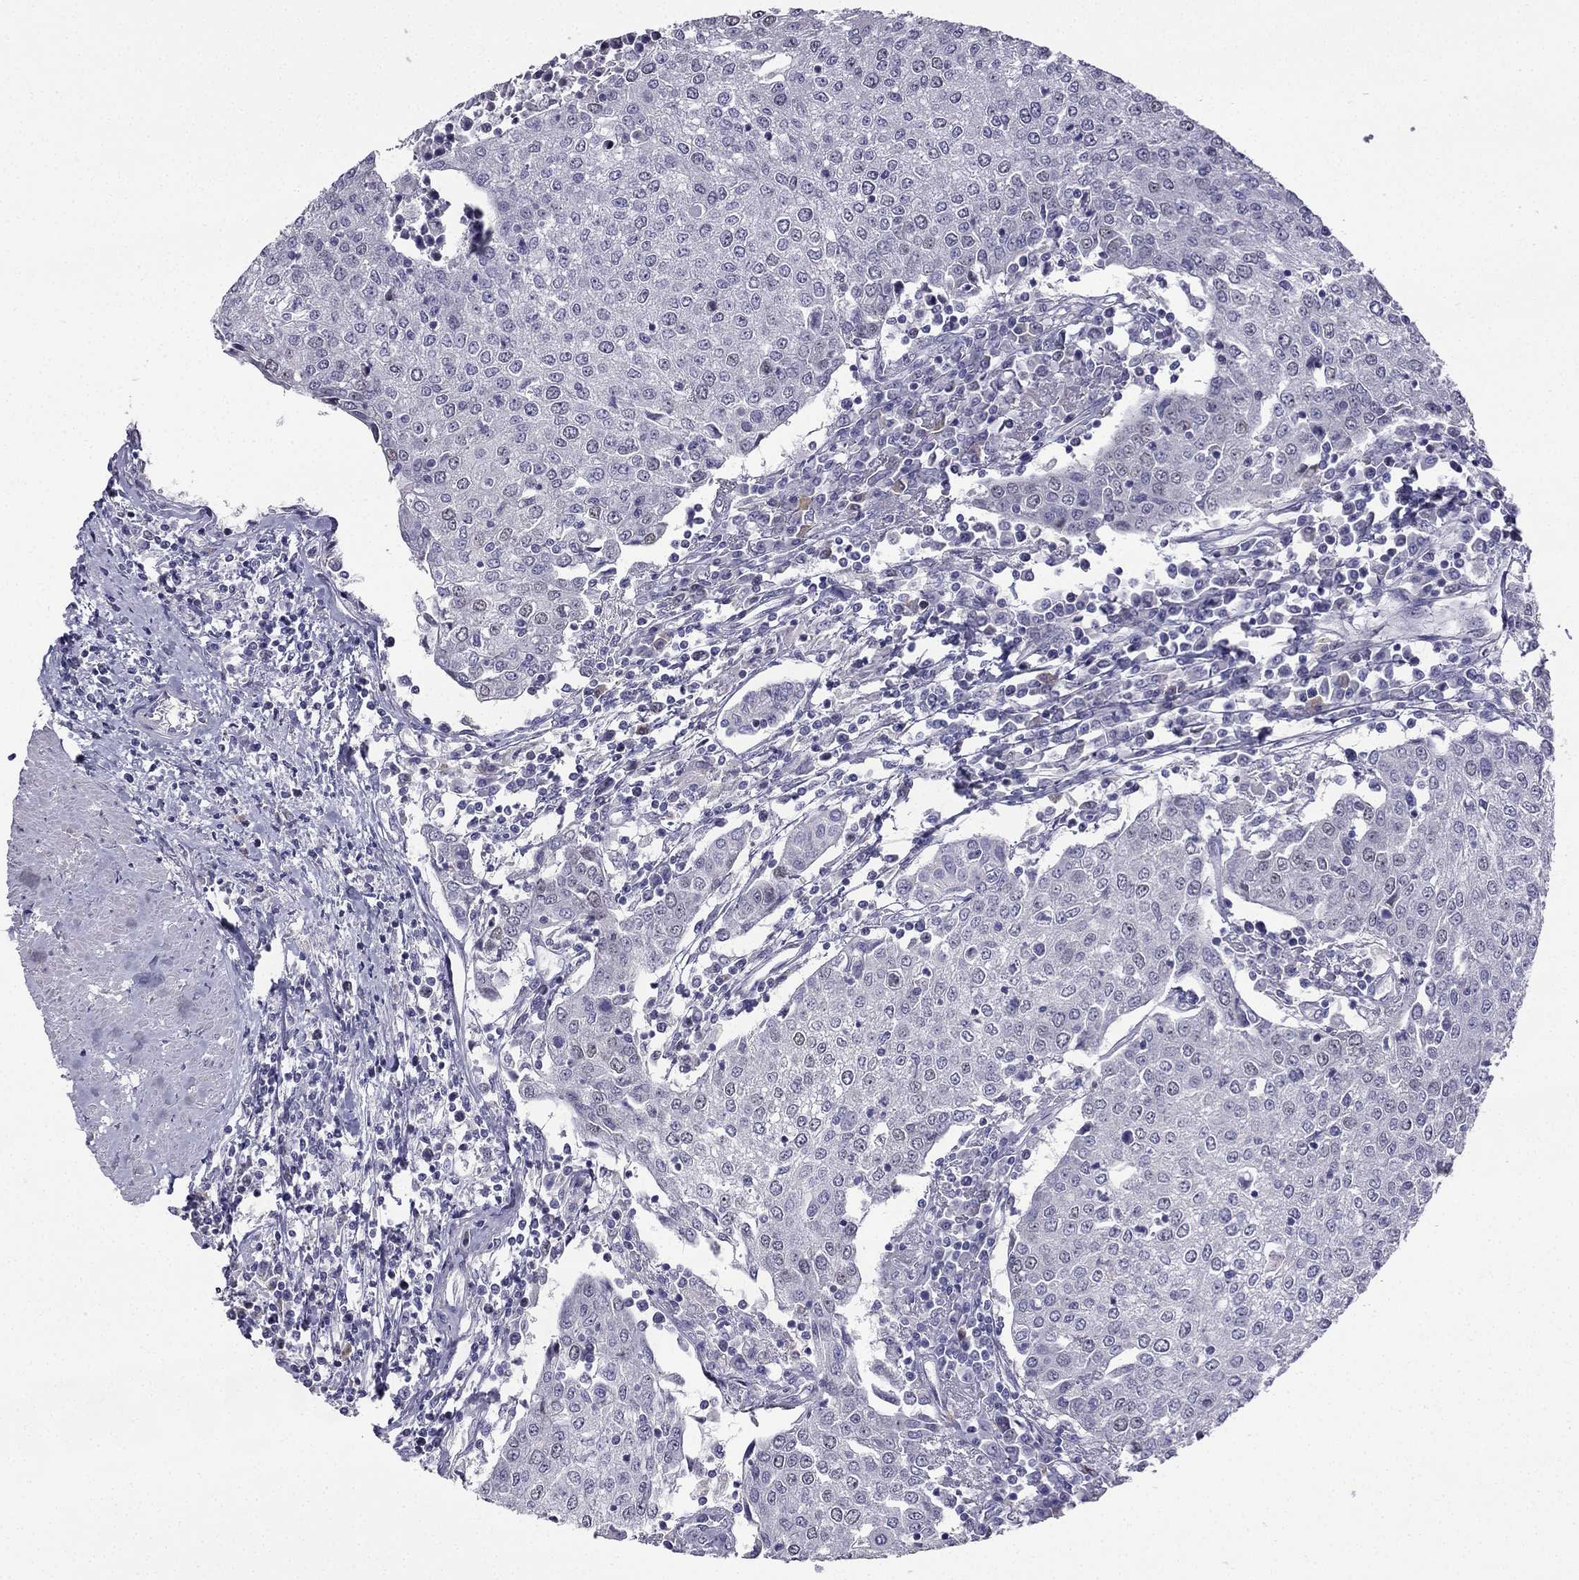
{"staining": {"intensity": "negative", "quantity": "none", "location": "none"}, "tissue": "urothelial cancer", "cell_type": "Tumor cells", "image_type": "cancer", "snomed": [{"axis": "morphology", "description": "Urothelial carcinoma, High grade"}, {"axis": "topography", "description": "Urinary bladder"}], "caption": "This micrograph is of high-grade urothelial carcinoma stained with IHC to label a protein in brown with the nuclei are counter-stained blue. There is no expression in tumor cells.", "gene": "UHRF1", "patient": {"sex": "female", "age": 85}}